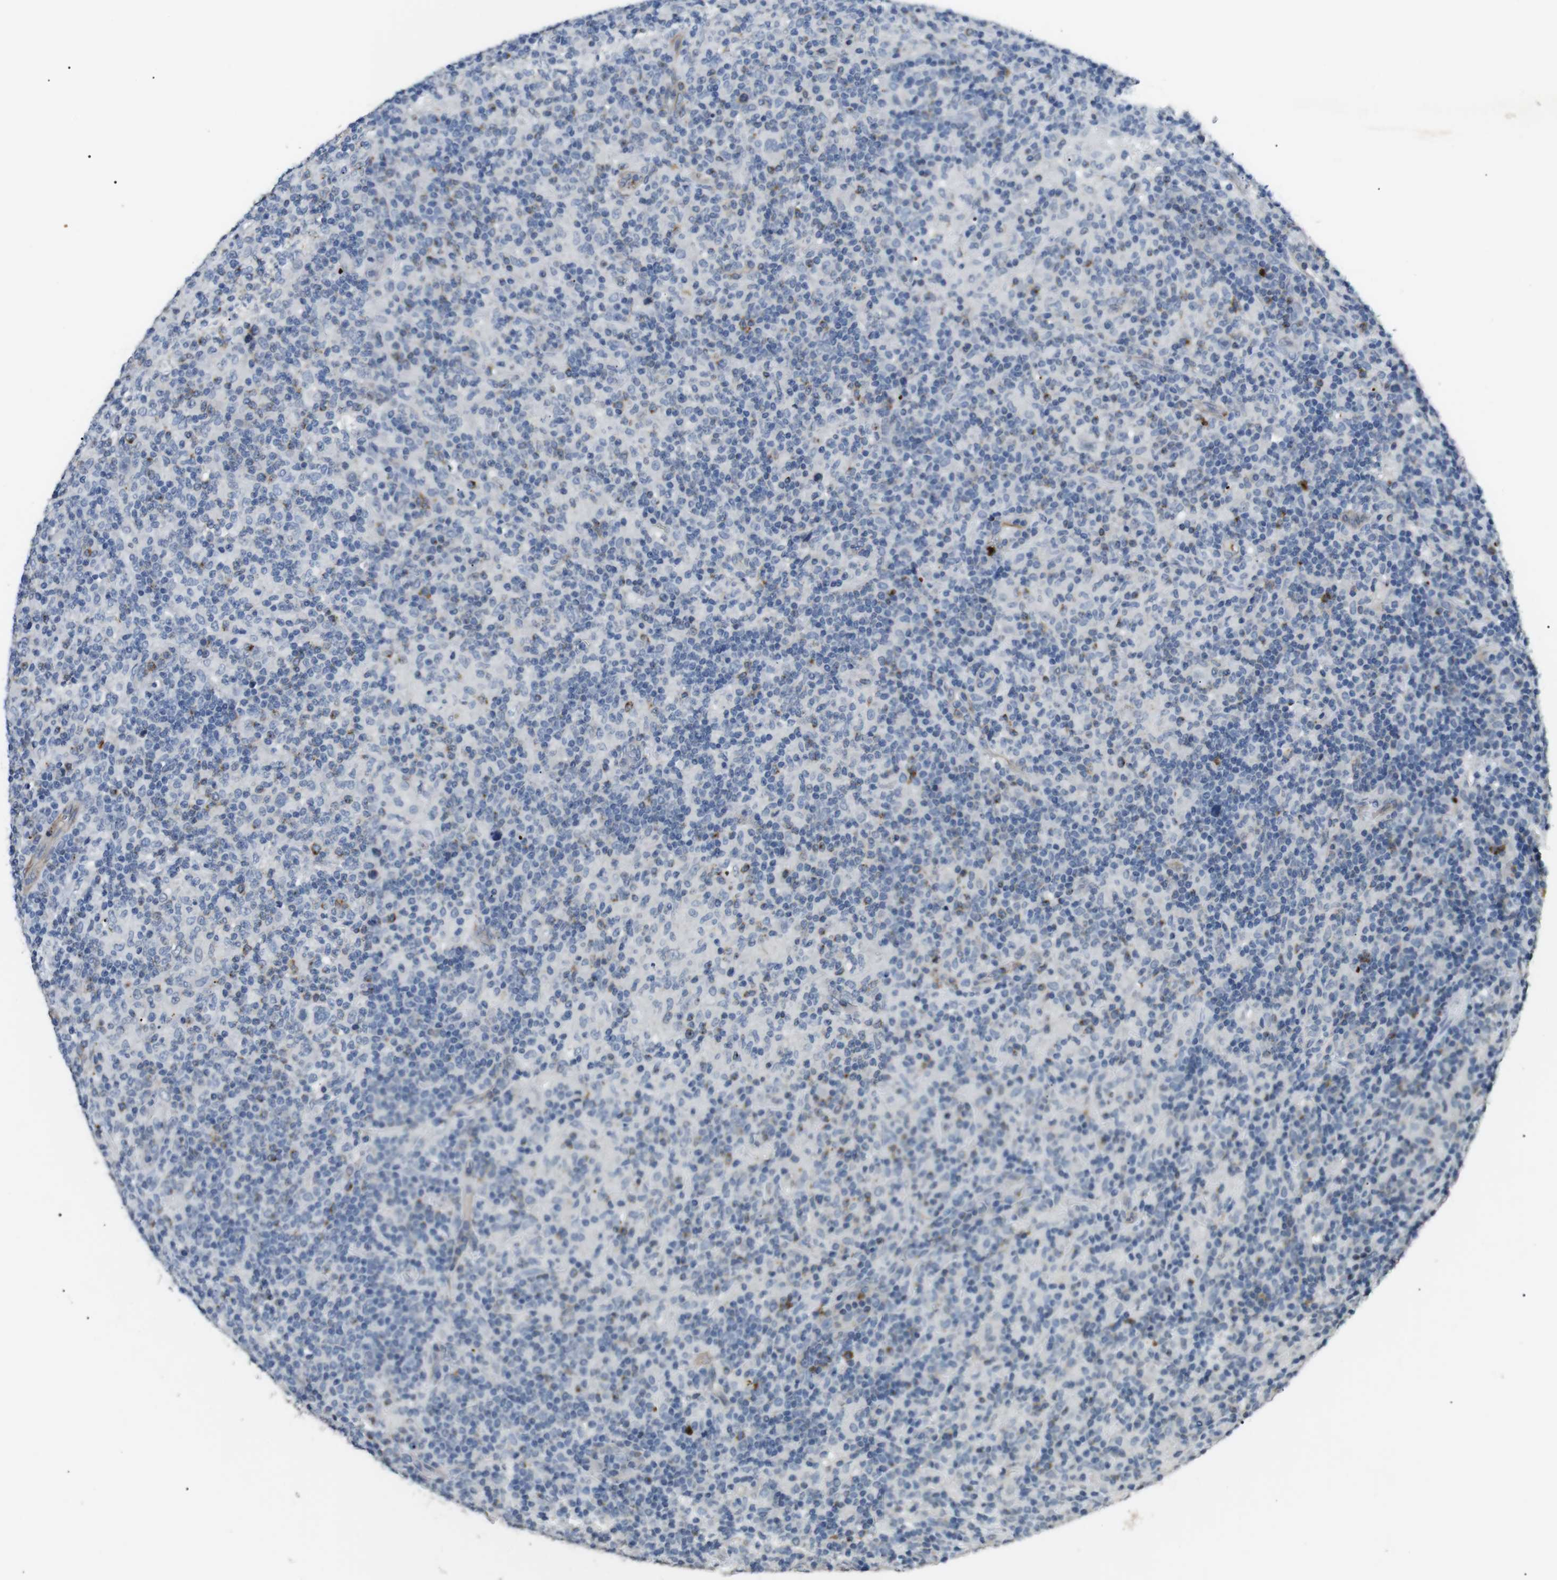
{"staining": {"intensity": "negative", "quantity": "none", "location": "none"}, "tissue": "lymphoma", "cell_type": "Tumor cells", "image_type": "cancer", "snomed": [{"axis": "morphology", "description": "Hodgkin's disease, NOS"}, {"axis": "topography", "description": "Lymph node"}], "caption": "This is an immunohistochemistry (IHC) photomicrograph of lymphoma. There is no expression in tumor cells.", "gene": "GZMM", "patient": {"sex": "male", "age": 70}}